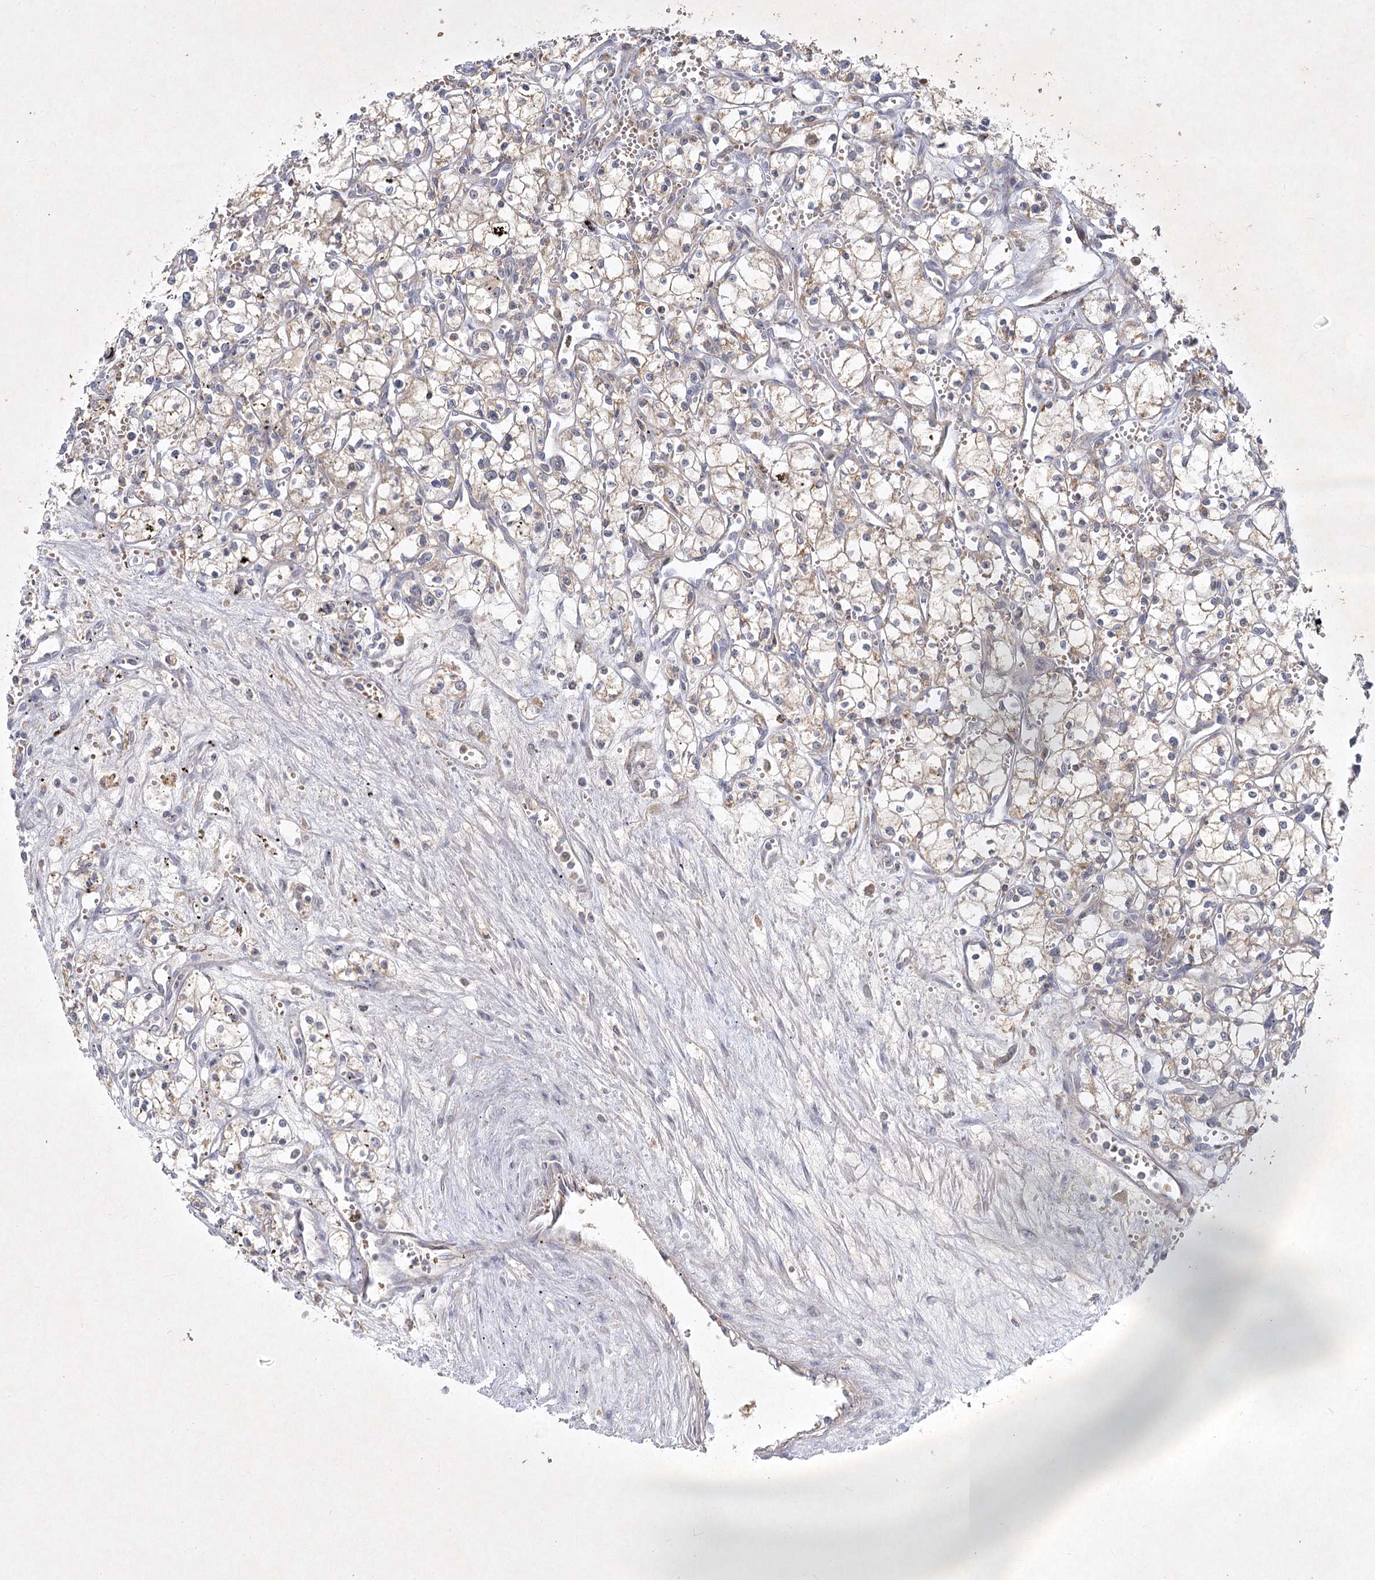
{"staining": {"intensity": "weak", "quantity": "<25%", "location": "cytoplasmic/membranous"}, "tissue": "renal cancer", "cell_type": "Tumor cells", "image_type": "cancer", "snomed": [{"axis": "morphology", "description": "Adenocarcinoma, NOS"}, {"axis": "topography", "description": "Kidney"}], "caption": "DAB (3,3'-diaminobenzidine) immunohistochemical staining of renal cancer exhibits no significant expression in tumor cells.", "gene": "PYROXD2", "patient": {"sex": "male", "age": 59}}